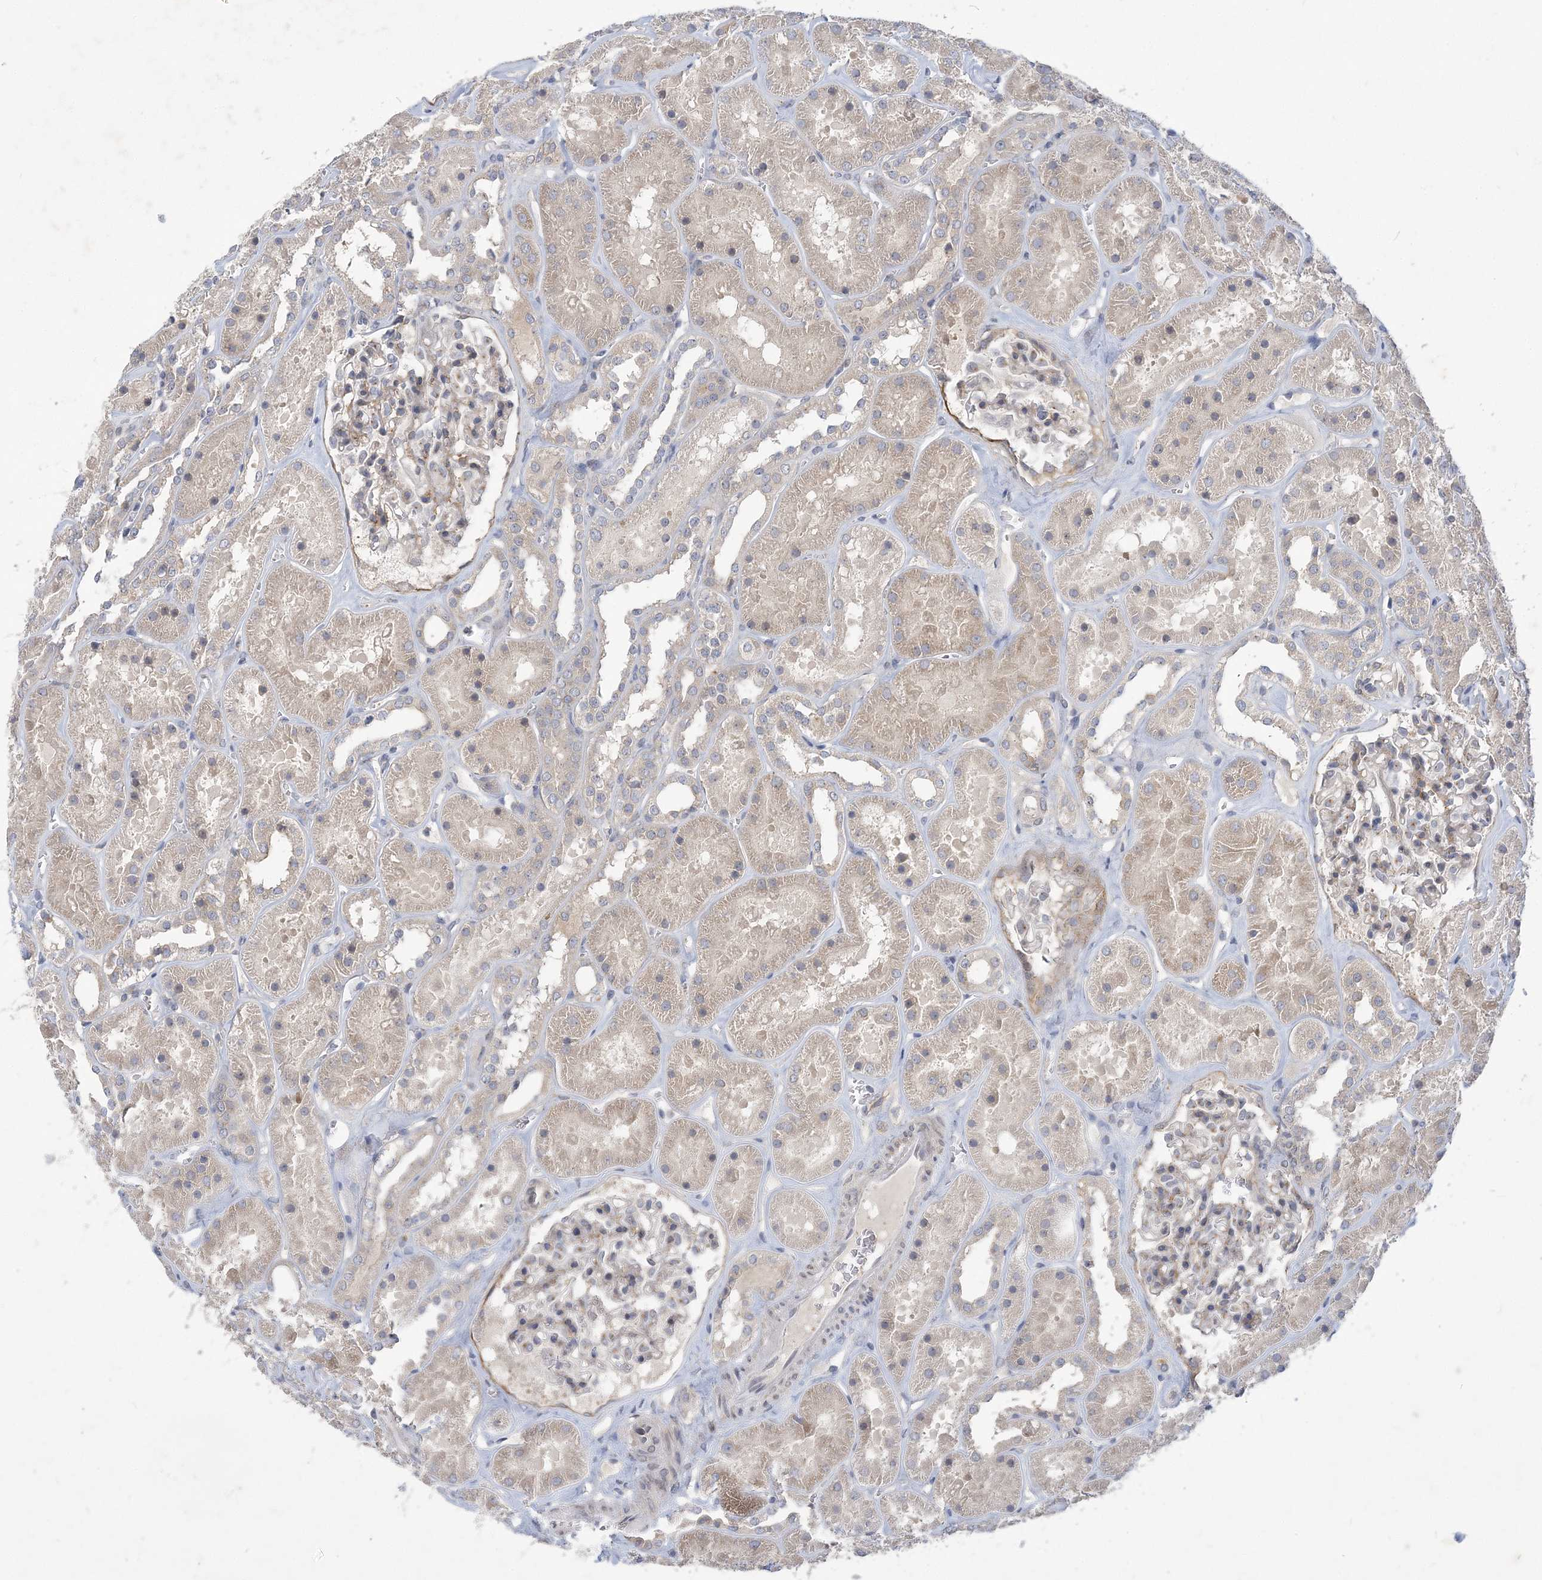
{"staining": {"intensity": "weak", "quantity": "25%-75%", "location": "cytoplasmic/membranous"}, "tissue": "kidney", "cell_type": "Cells in glomeruli", "image_type": "normal", "snomed": [{"axis": "morphology", "description": "Normal tissue, NOS"}, {"axis": "topography", "description": "Kidney"}], "caption": "DAB (3,3'-diaminobenzidine) immunohistochemical staining of unremarkable kidney displays weak cytoplasmic/membranous protein positivity in about 25%-75% of cells in glomeruli. The protein is stained brown, and the nuclei are stained in blue (DAB IHC with brightfield microscopy, high magnification).", "gene": "ANKRD35", "patient": {"sex": "female", "age": 41}}